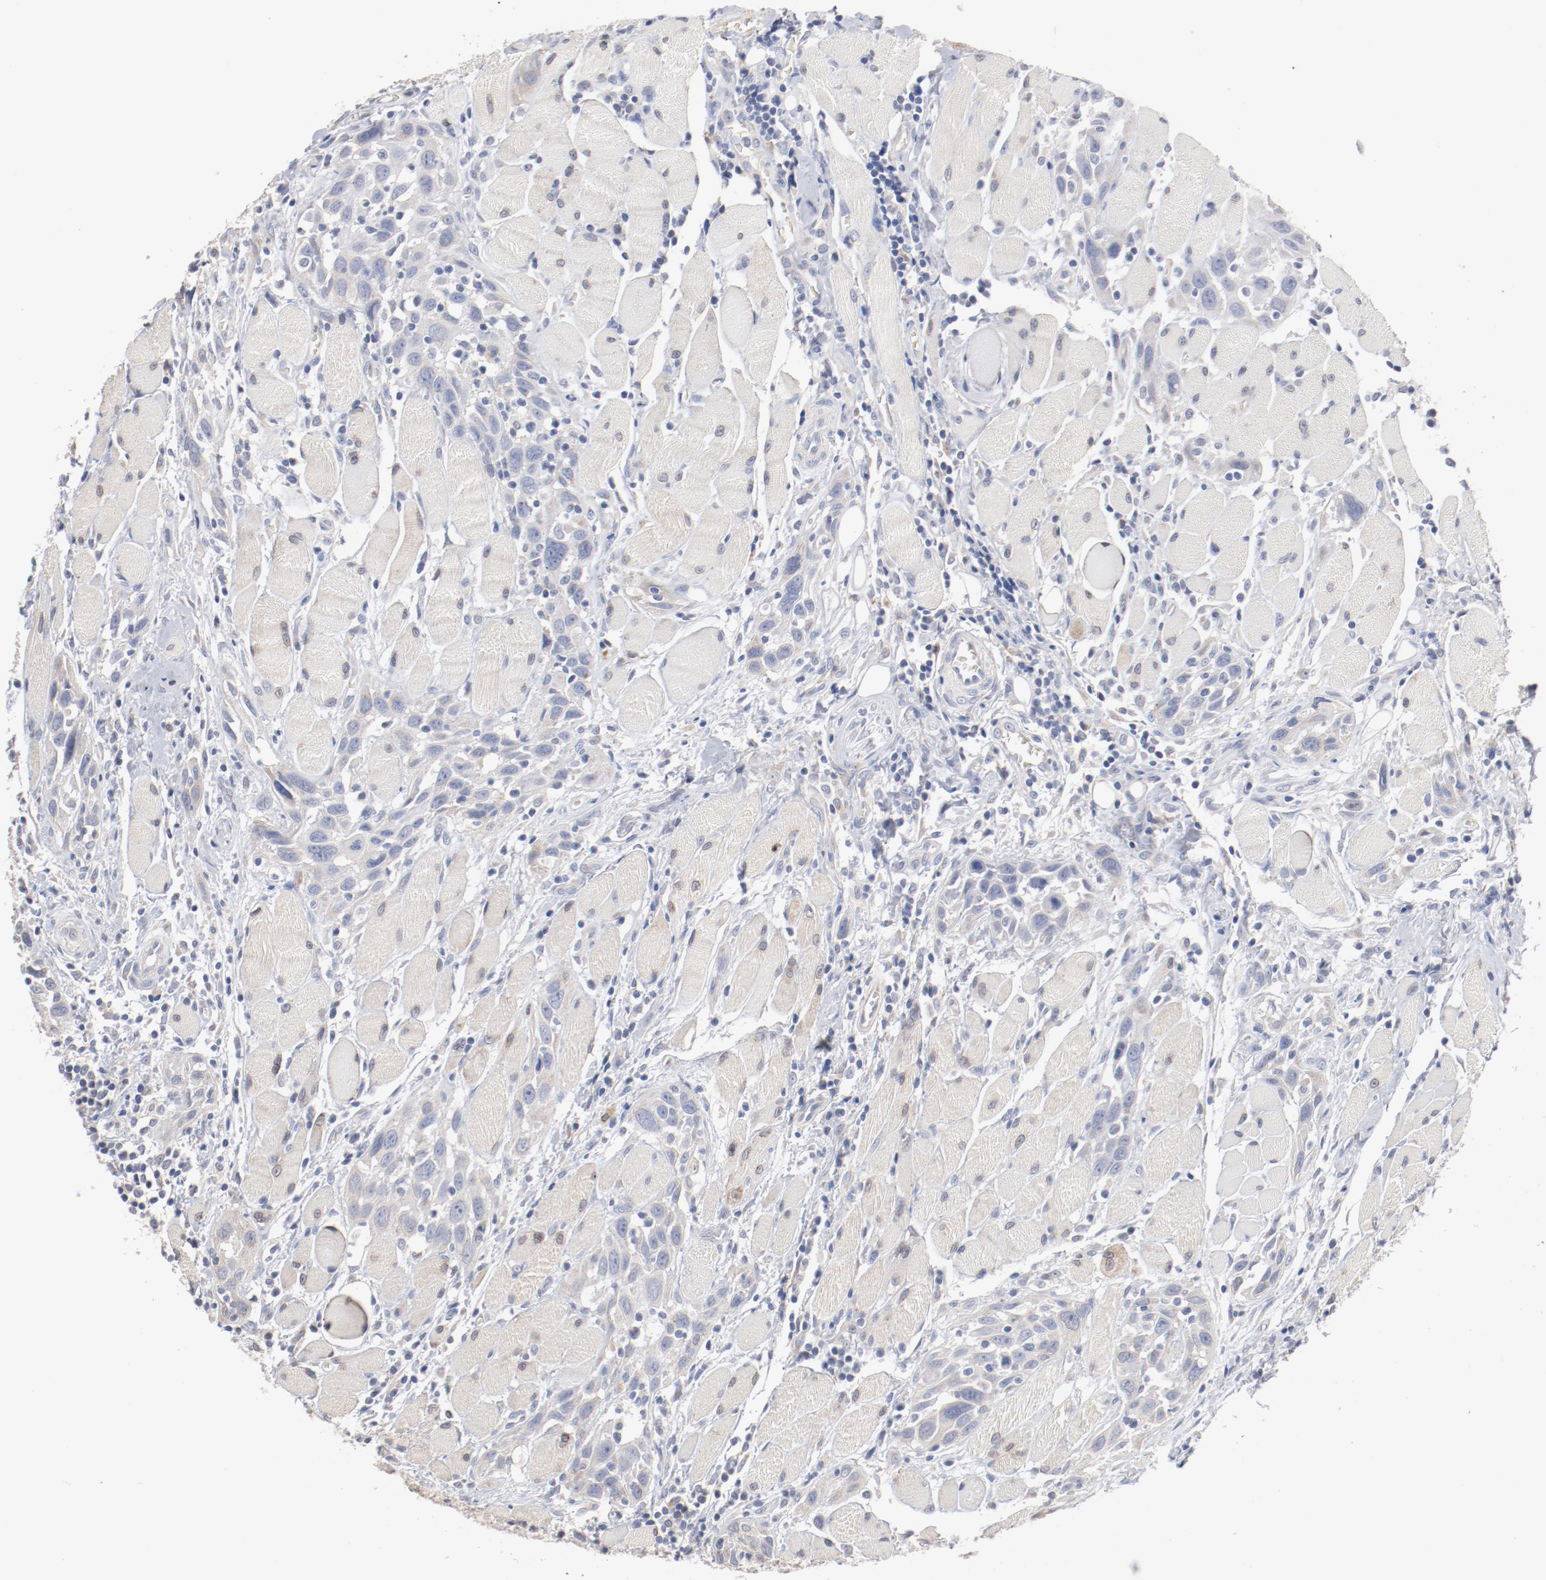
{"staining": {"intensity": "negative", "quantity": "none", "location": "none"}, "tissue": "head and neck cancer", "cell_type": "Tumor cells", "image_type": "cancer", "snomed": [{"axis": "morphology", "description": "Squamous cell carcinoma, NOS"}, {"axis": "topography", "description": "Oral tissue"}, {"axis": "topography", "description": "Head-Neck"}], "caption": "Tumor cells are negative for protein expression in human head and neck squamous cell carcinoma.", "gene": "AK7", "patient": {"sex": "female", "age": 50}}